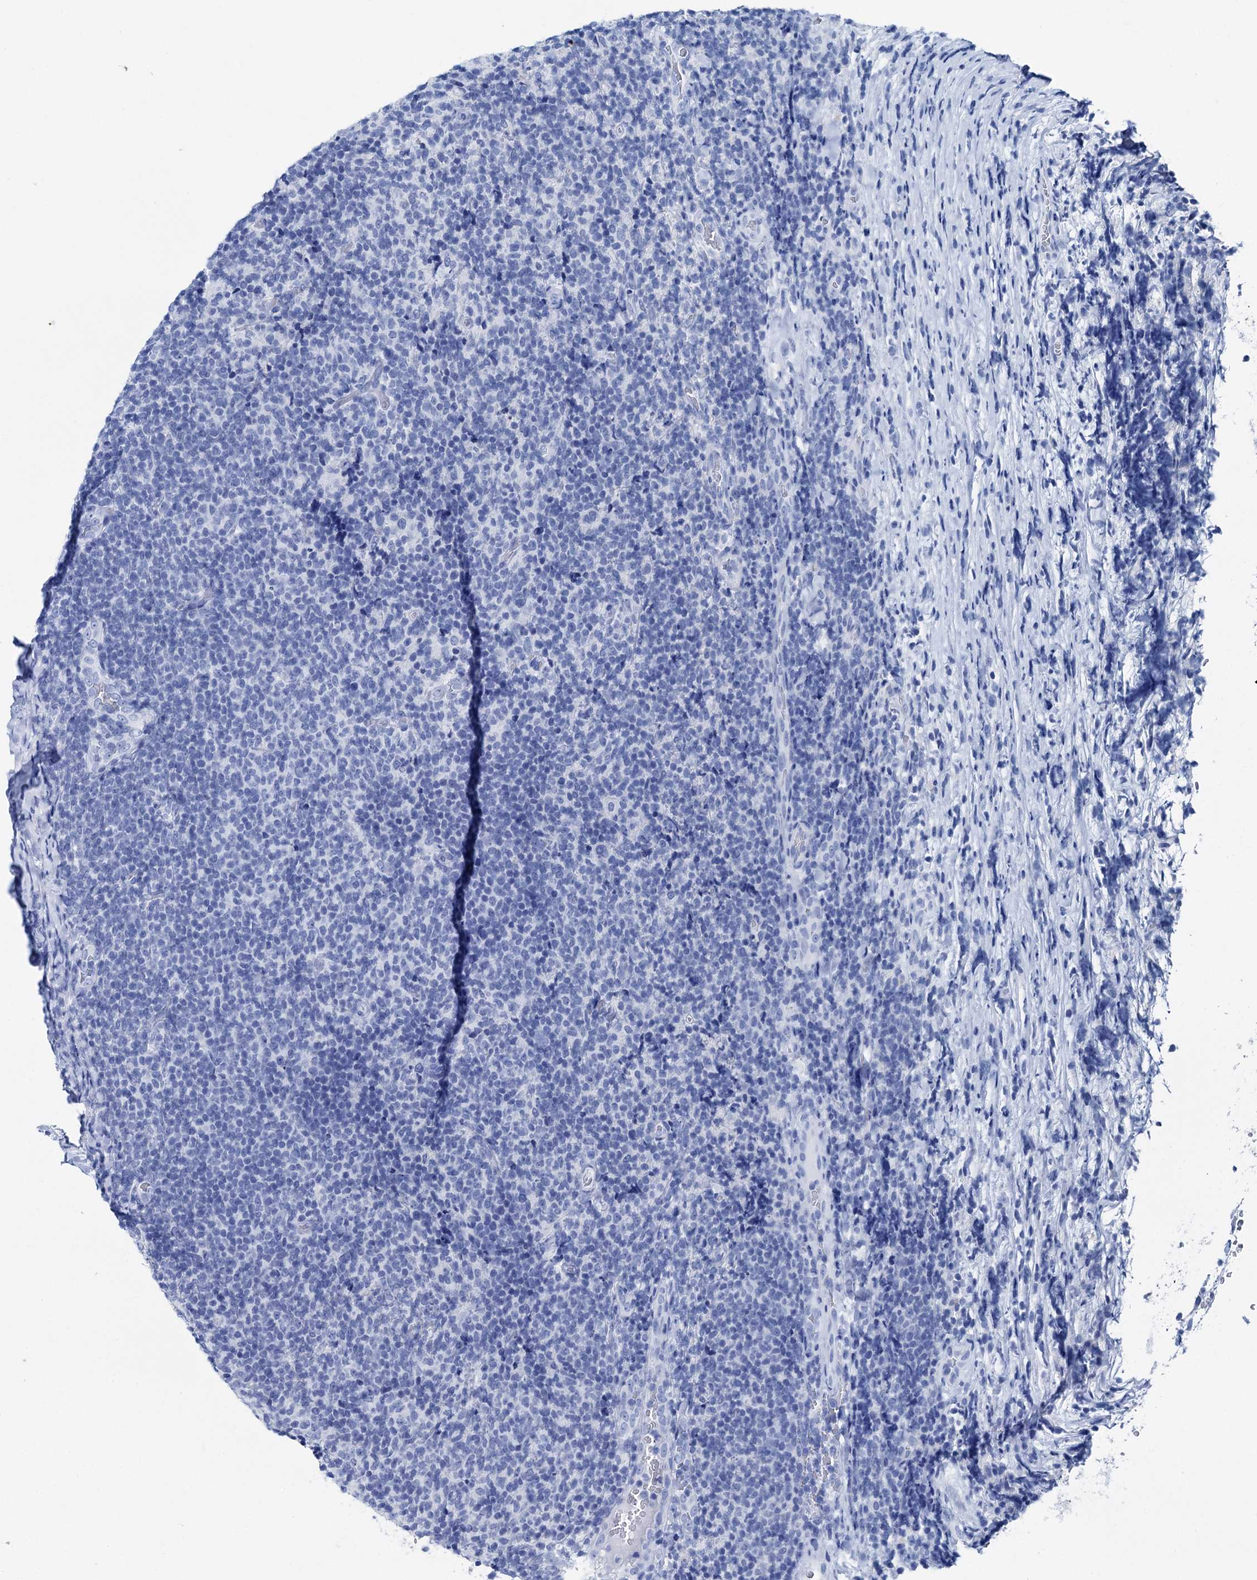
{"staining": {"intensity": "negative", "quantity": "none", "location": "none"}, "tissue": "lymphoma", "cell_type": "Tumor cells", "image_type": "cancer", "snomed": [{"axis": "morphology", "description": "Malignant lymphoma, non-Hodgkin's type, Low grade"}, {"axis": "topography", "description": "Lymph node"}], "caption": "Immunohistochemistry histopathology image of human low-grade malignant lymphoma, non-Hodgkin's type stained for a protein (brown), which reveals no positivity in tumor cells. (Stains: DAB (3,3'-diaminobenzidine) immunohistochemistry (IHC) with hematoxylin counter stain, Microscopy: brightfield microscopy at high magnification).", "gene": "BRINP1", "patient": {"sex": "male", "age": 66}}